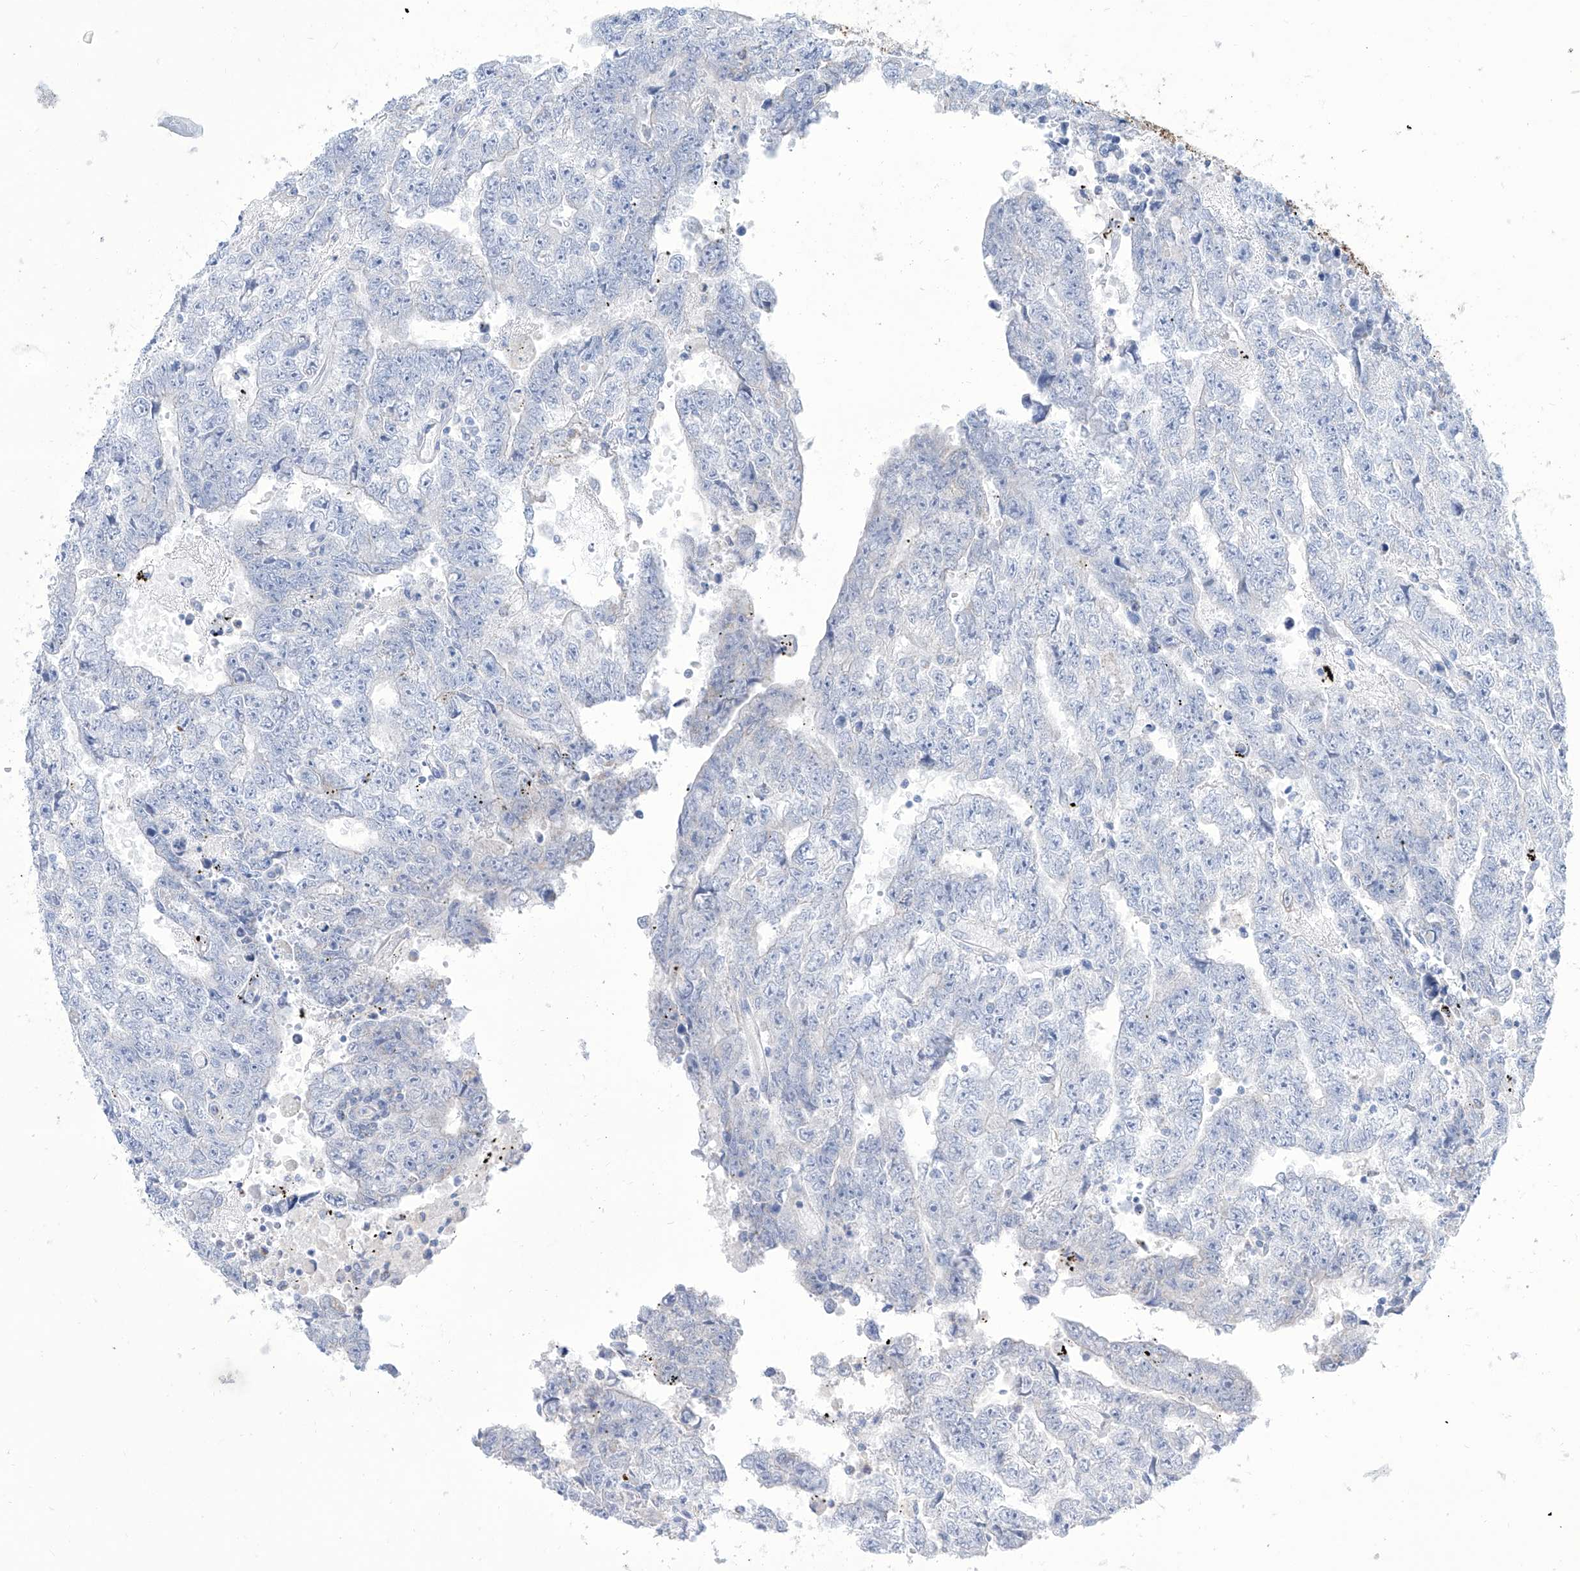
{"staining": {"intensity": "negative", "quantity": "none", "location": "none"}, "tissue": "testis cancer", "cell_type": "Tumor cells", "image_type": "cancer", "snomed": [{"axis": "morphology", "description": "Carcinoma, Embryonal, NOS"}, {"axis": "topography", "description": "Testis"}], "caption": "Tumor cells show no significant protein expression in testis cancer.", "gene": "ALDH6A1", "patient": {"sex": "male", "age": 25}}